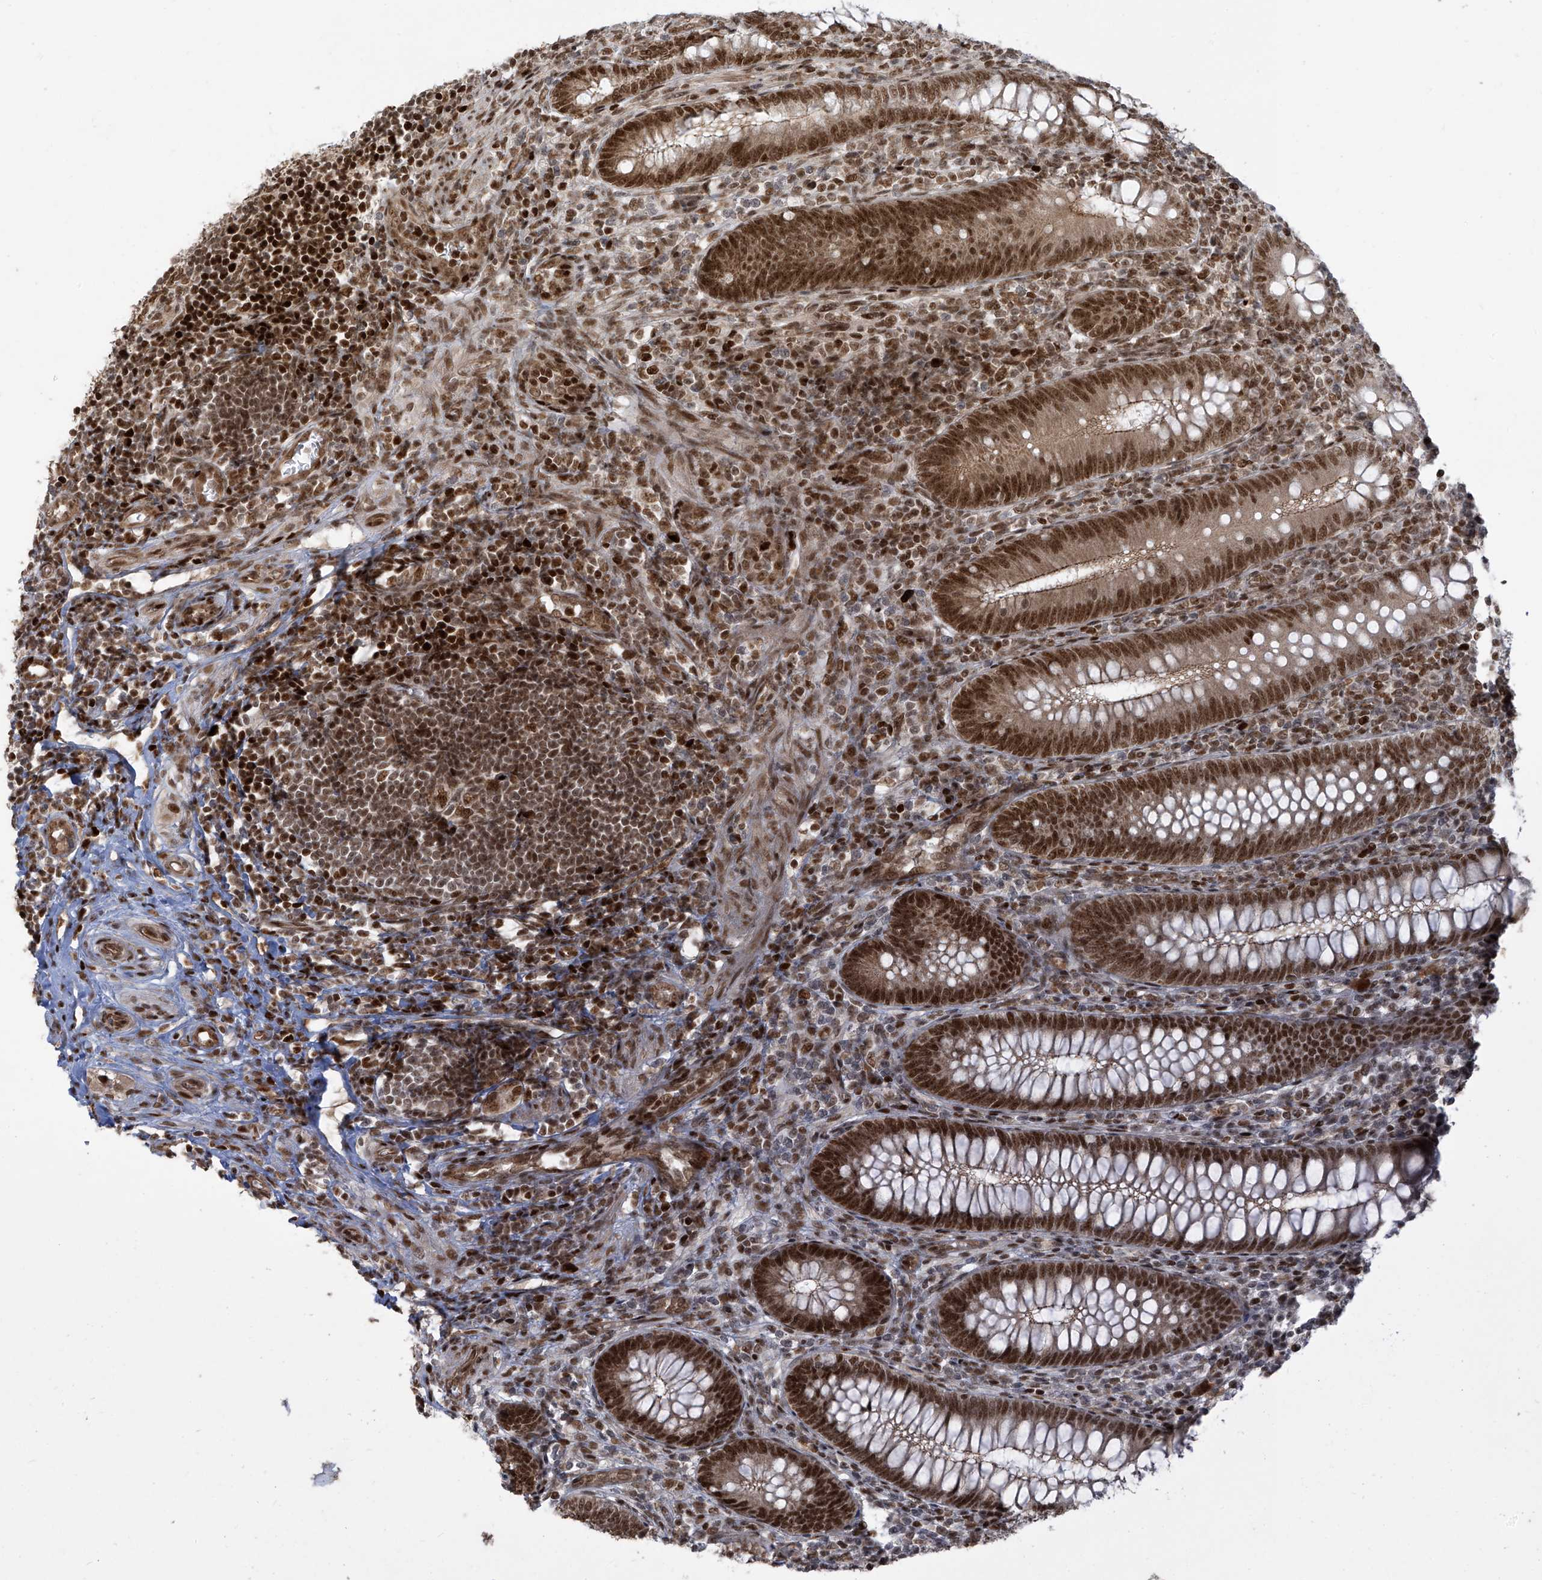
{"staining": {"intensity": "strong", "quantity": ">75%", "location": "nuclear"}, "tissue": "appendix", "cell_type": "Glandular cells", "image_type": "normal", "snomed": [{"axis": "morphology", "description": "Normal tissue, NOS"}, {"axis": "topography", "description": "Appendix"}], "caption": "This is an image of immunohistochemistry staining of unremarkable appendix, which shows strong expression in the nuclear of glandular cells.", "gene": "ARHGEF3", "patient": {"sex": "male", "age": 14}}